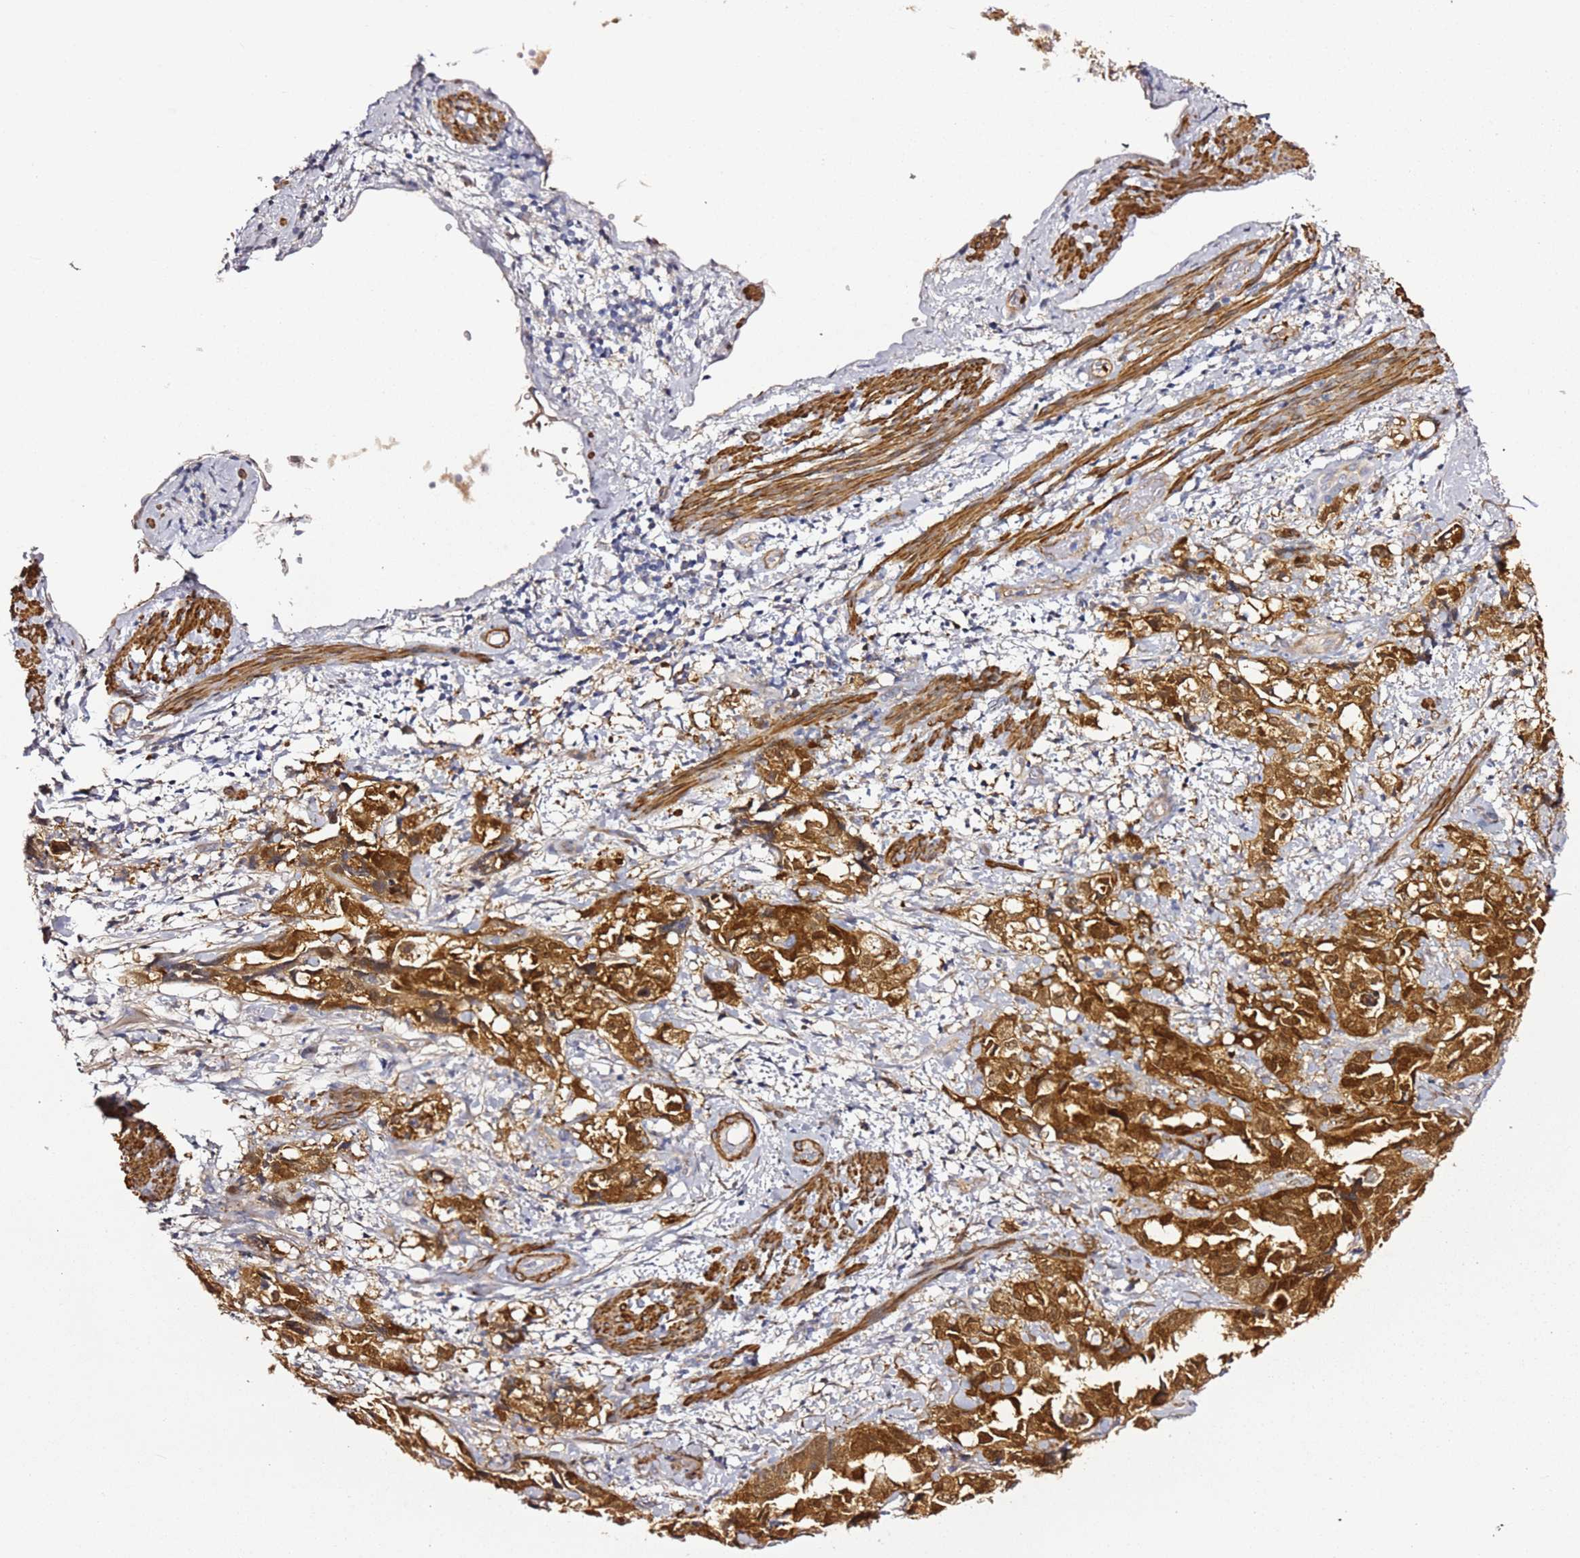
{"staining": {"intensity": "strong", "quantity": ">75%", "location": "cytoplasmic/membranous,nuclear"}, "tissue": "endometrial cancer", "cell_type": "Tumor cells", "image_type": "cancer", "snomed": [{"axis": "morphology", "description": "Adenocarcinoma, NOS"}, {"axis": "topography", "description": "Endometrium"}], "caption": "High-power microscopy captured an IHC photomicrograph of adenocarcinoma (endometrial), revealing strong cytoplasmic/membranous and nuclear positivity in about >75% of tumor cells.", "gene": "EPS8L1", "patient": {"sex": "female", "age": 65}}